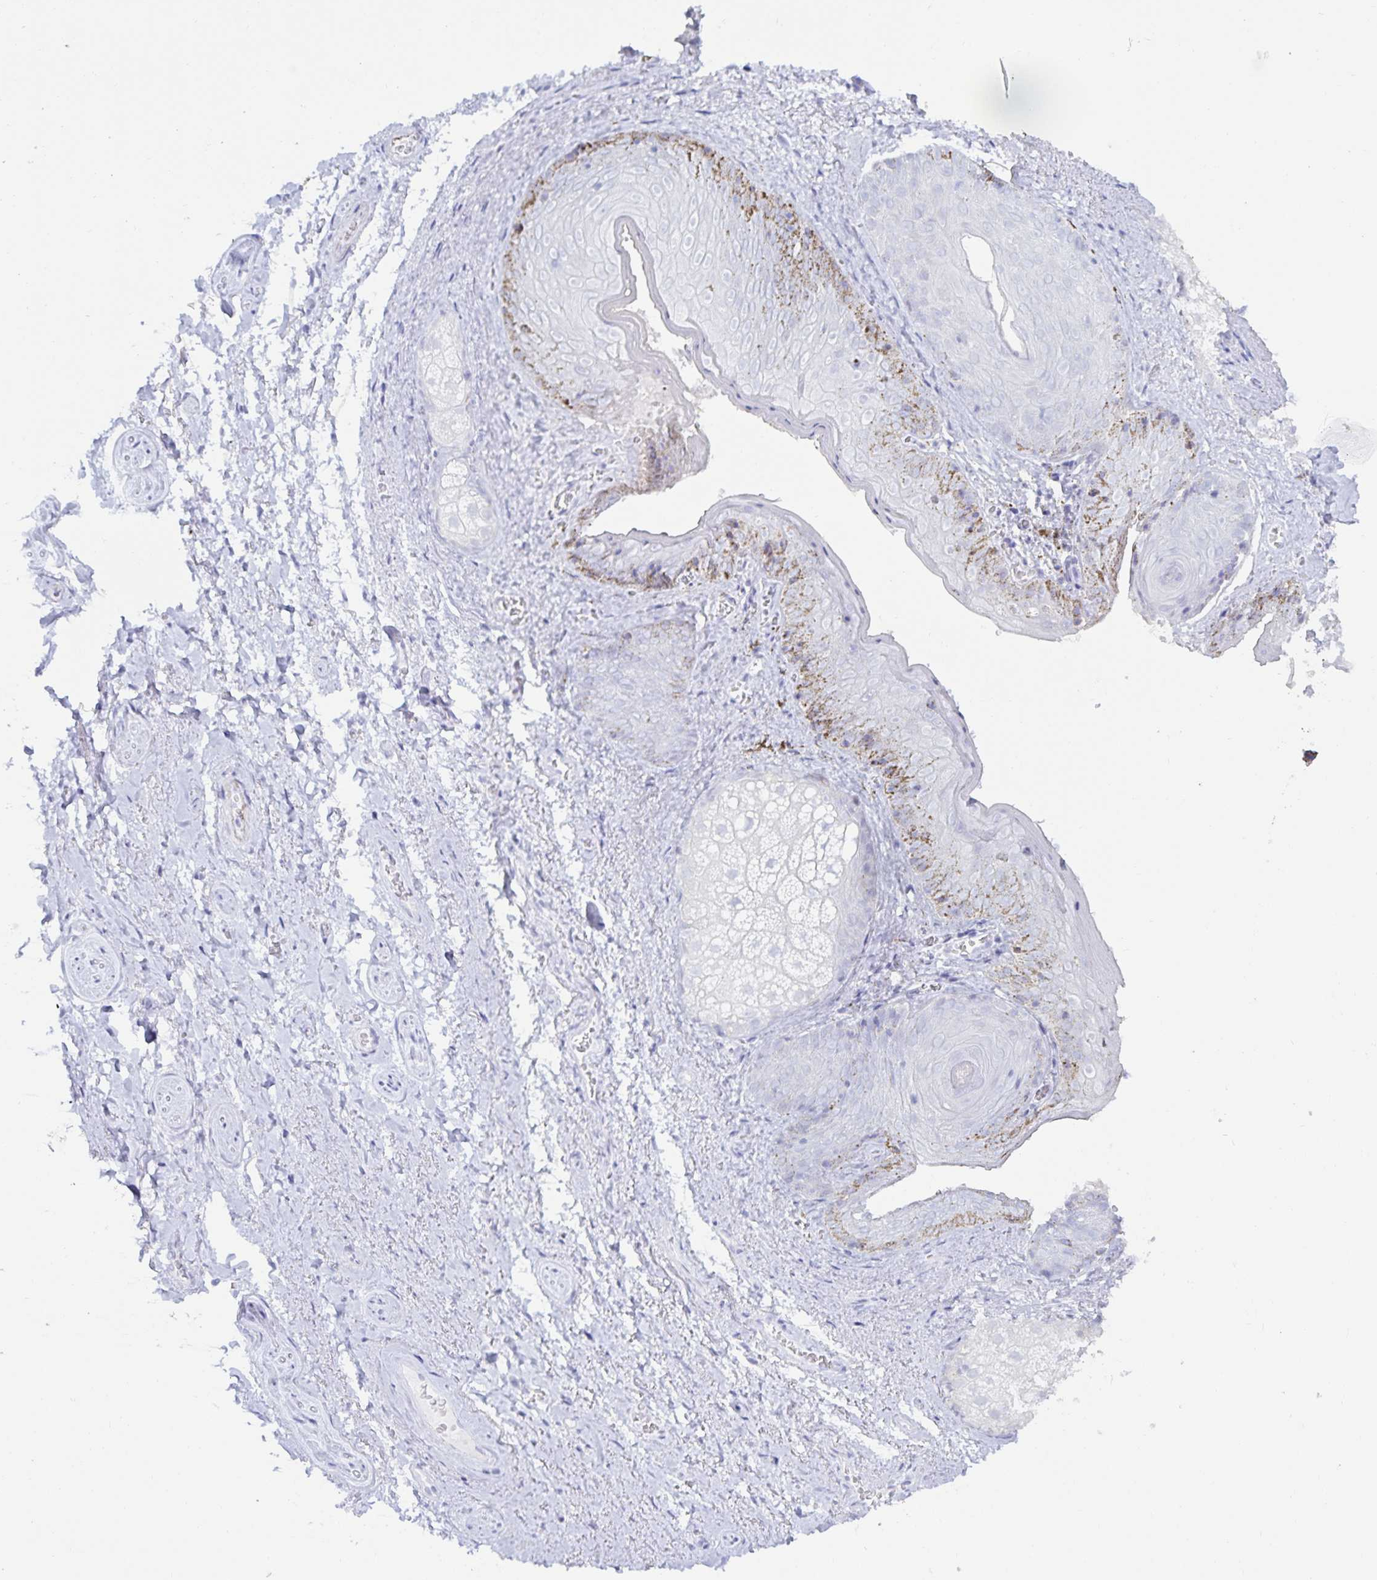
{"staining": {"intensity": "moderate", "quantity": "<25%", "location": "cytoplasmic/membranous"}, "tissue": "vagina", "cell_type": "Squamous epithelial cells", "image_type": "normal", "snomed": [{"axis": "morphology", "description": "Normal tissue, NOS"}, {"axis": "topography", "description": "Vulva"}, {"axis": "topography", "description": "Vagina"}, {"axis": "topography", "description": "Peripheral nerve tissue"}], "caption": "IHC image of normal vagina: vagina stained using immunohistochemistry (IHC) shows low levels of moderate protein expression localized specifically in the cytoplasmic/membranous of squamous epithelial cells, appearing as a cytoplasmic/membranous brown color.", "gene": "MON2", "patient": {"sex": "female", "age": 66}}